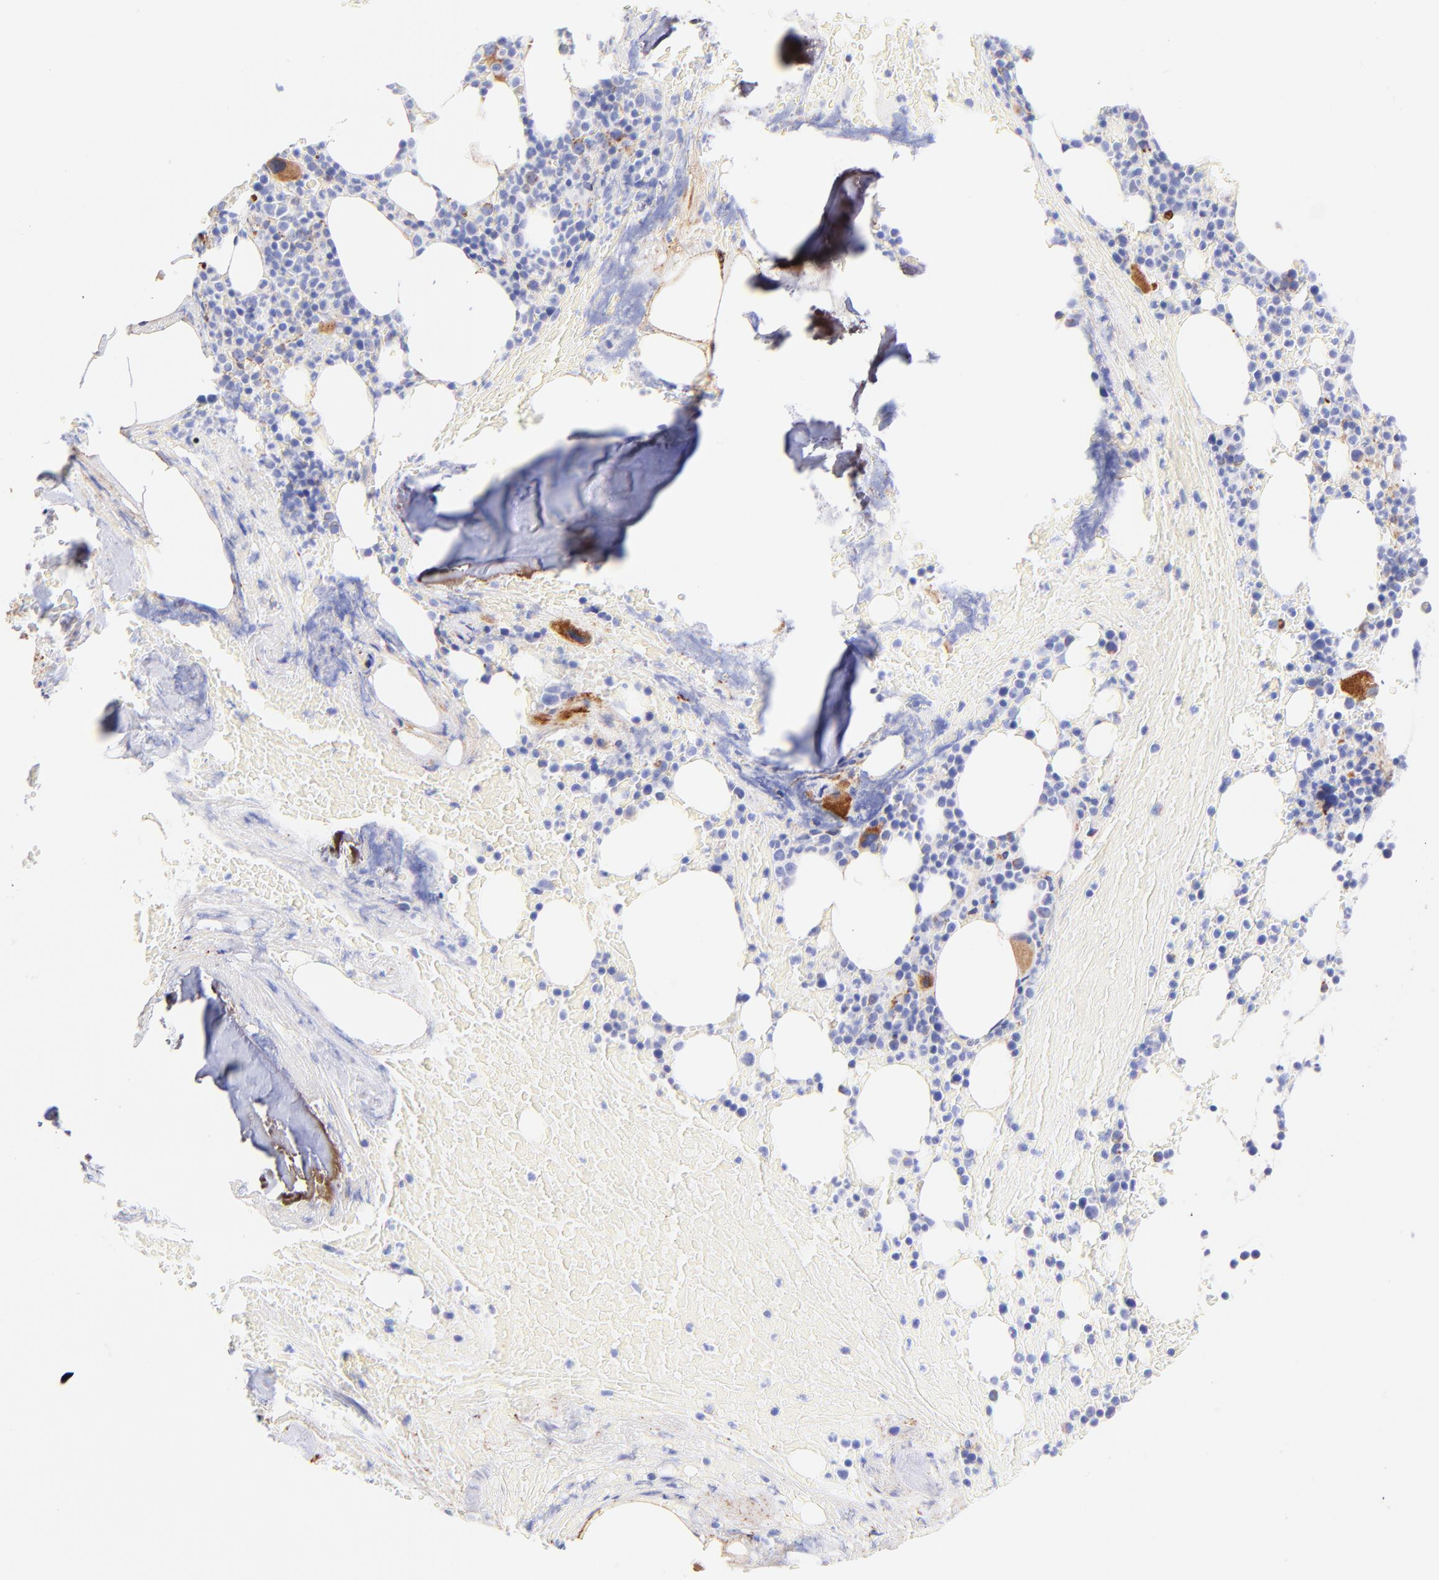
{"staining": {"intensity": "strong", "quantity": "<25%", "location": "cytoplasmic/membranous"}, "tissue": "bone marrow", "cell_type": "Hematopoietic cells", "image_type": "normal", "snomed": [{"axis": "morphology", "description": "Normal tissue, NOS"}, {"axis": "topography", "description": "Bone marrow"}], "caption": "Bone marrow stained for a protein shows strong cytoplasmic/membranous positivity in hematopoietic cells.", "gene": "SPARC", "patient": {"sex": "female", "age": 66}}